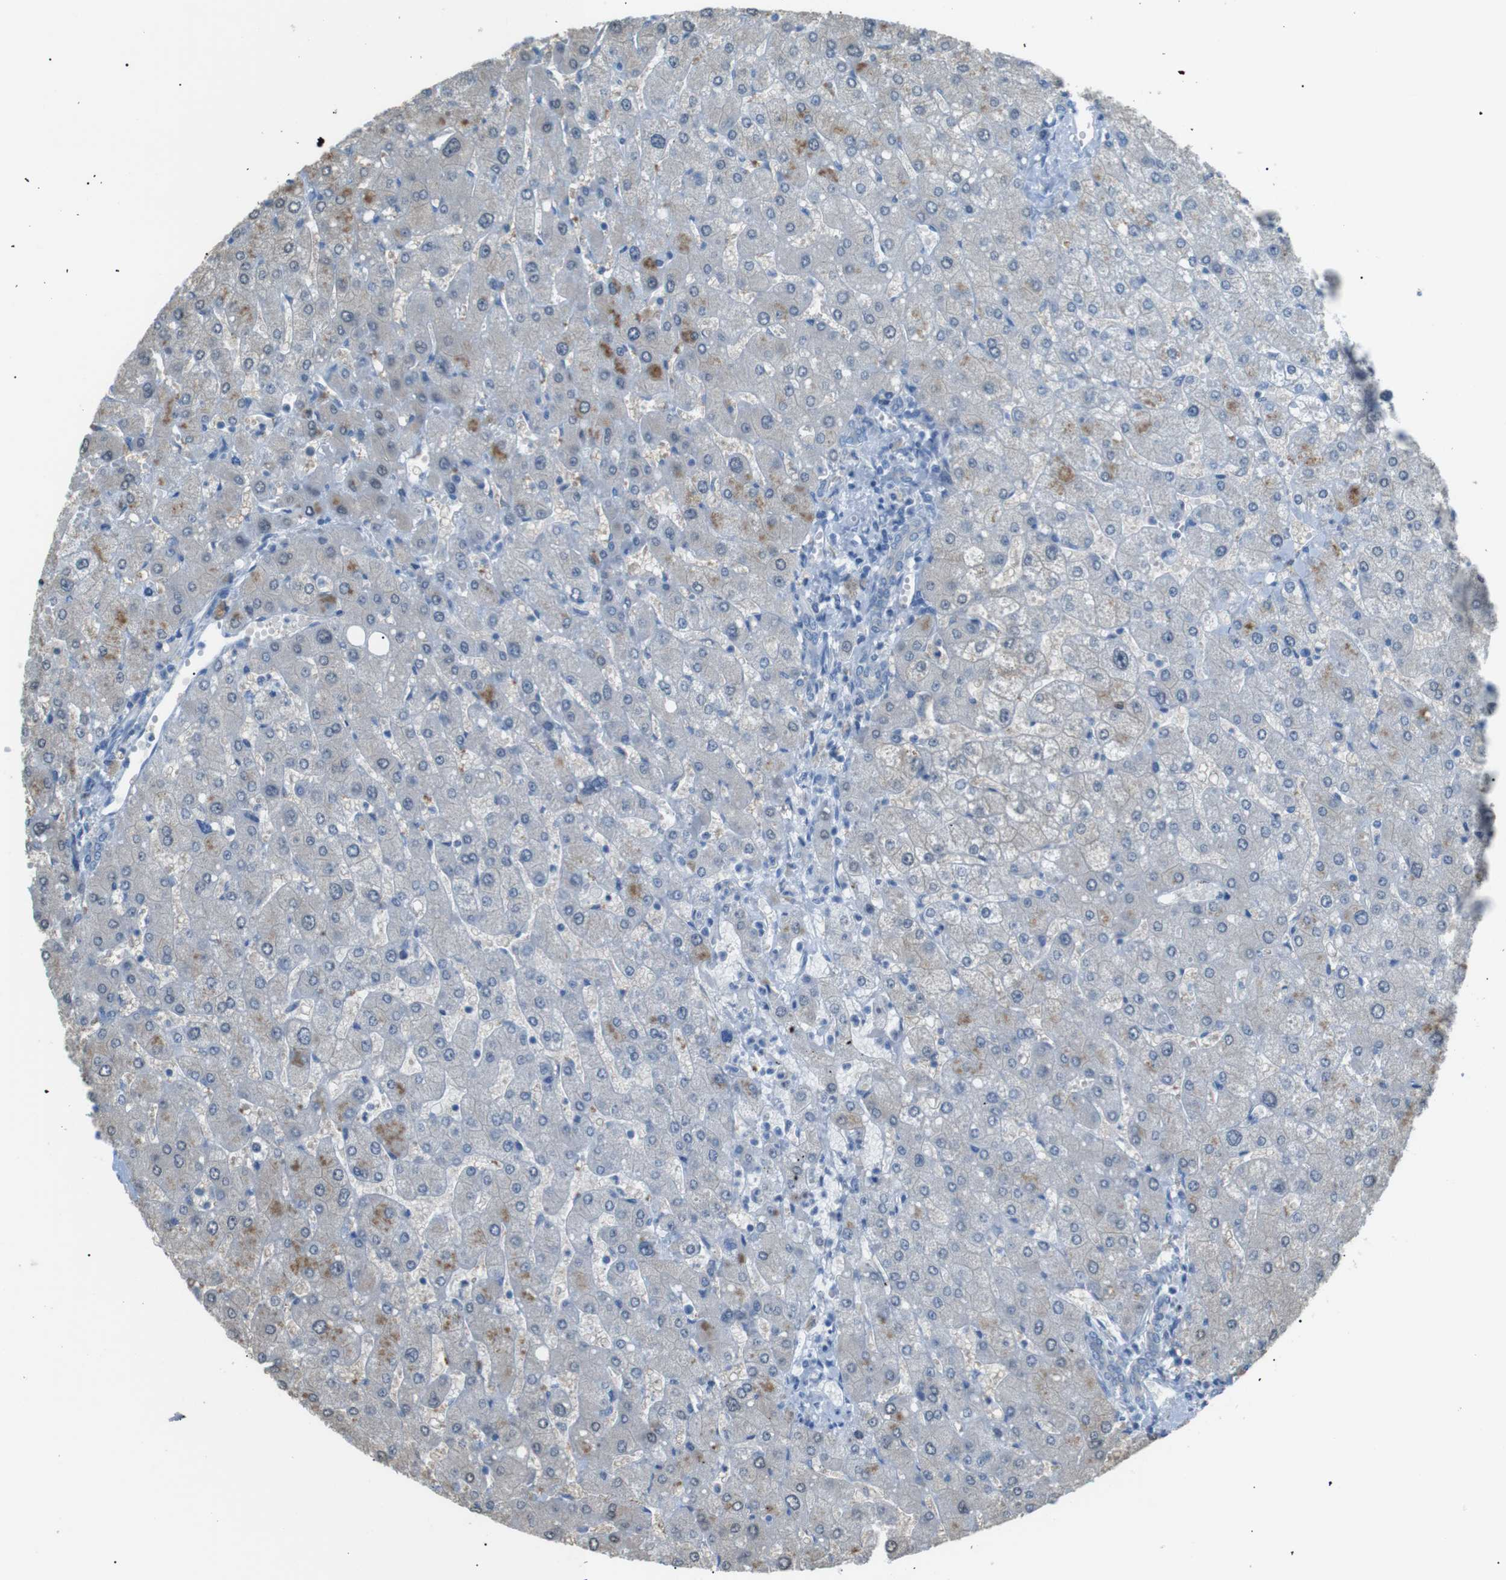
{"staining": {"intensity": "negative", "quantity": "none", "location": "none"}, "tissue": "liver", "cell_type": "Cholangiocytes", "image_type": "normal", "snomed": [{"axis": "morphology", "description": "Normal tissue, NOS"}, {"axis": "topography", "description": "Liver"}], "caption": "Immunohistochemical staining of unremarkable liver displays no significant staining in cholangiocytes. The staining is performed using DAB (3,3'-diaminobenzidine) brown chromogen with nuclei counter-stained in using hematoxylin.", "gene": "CDH26", "patient": {"sex": "male", "age": 55}}